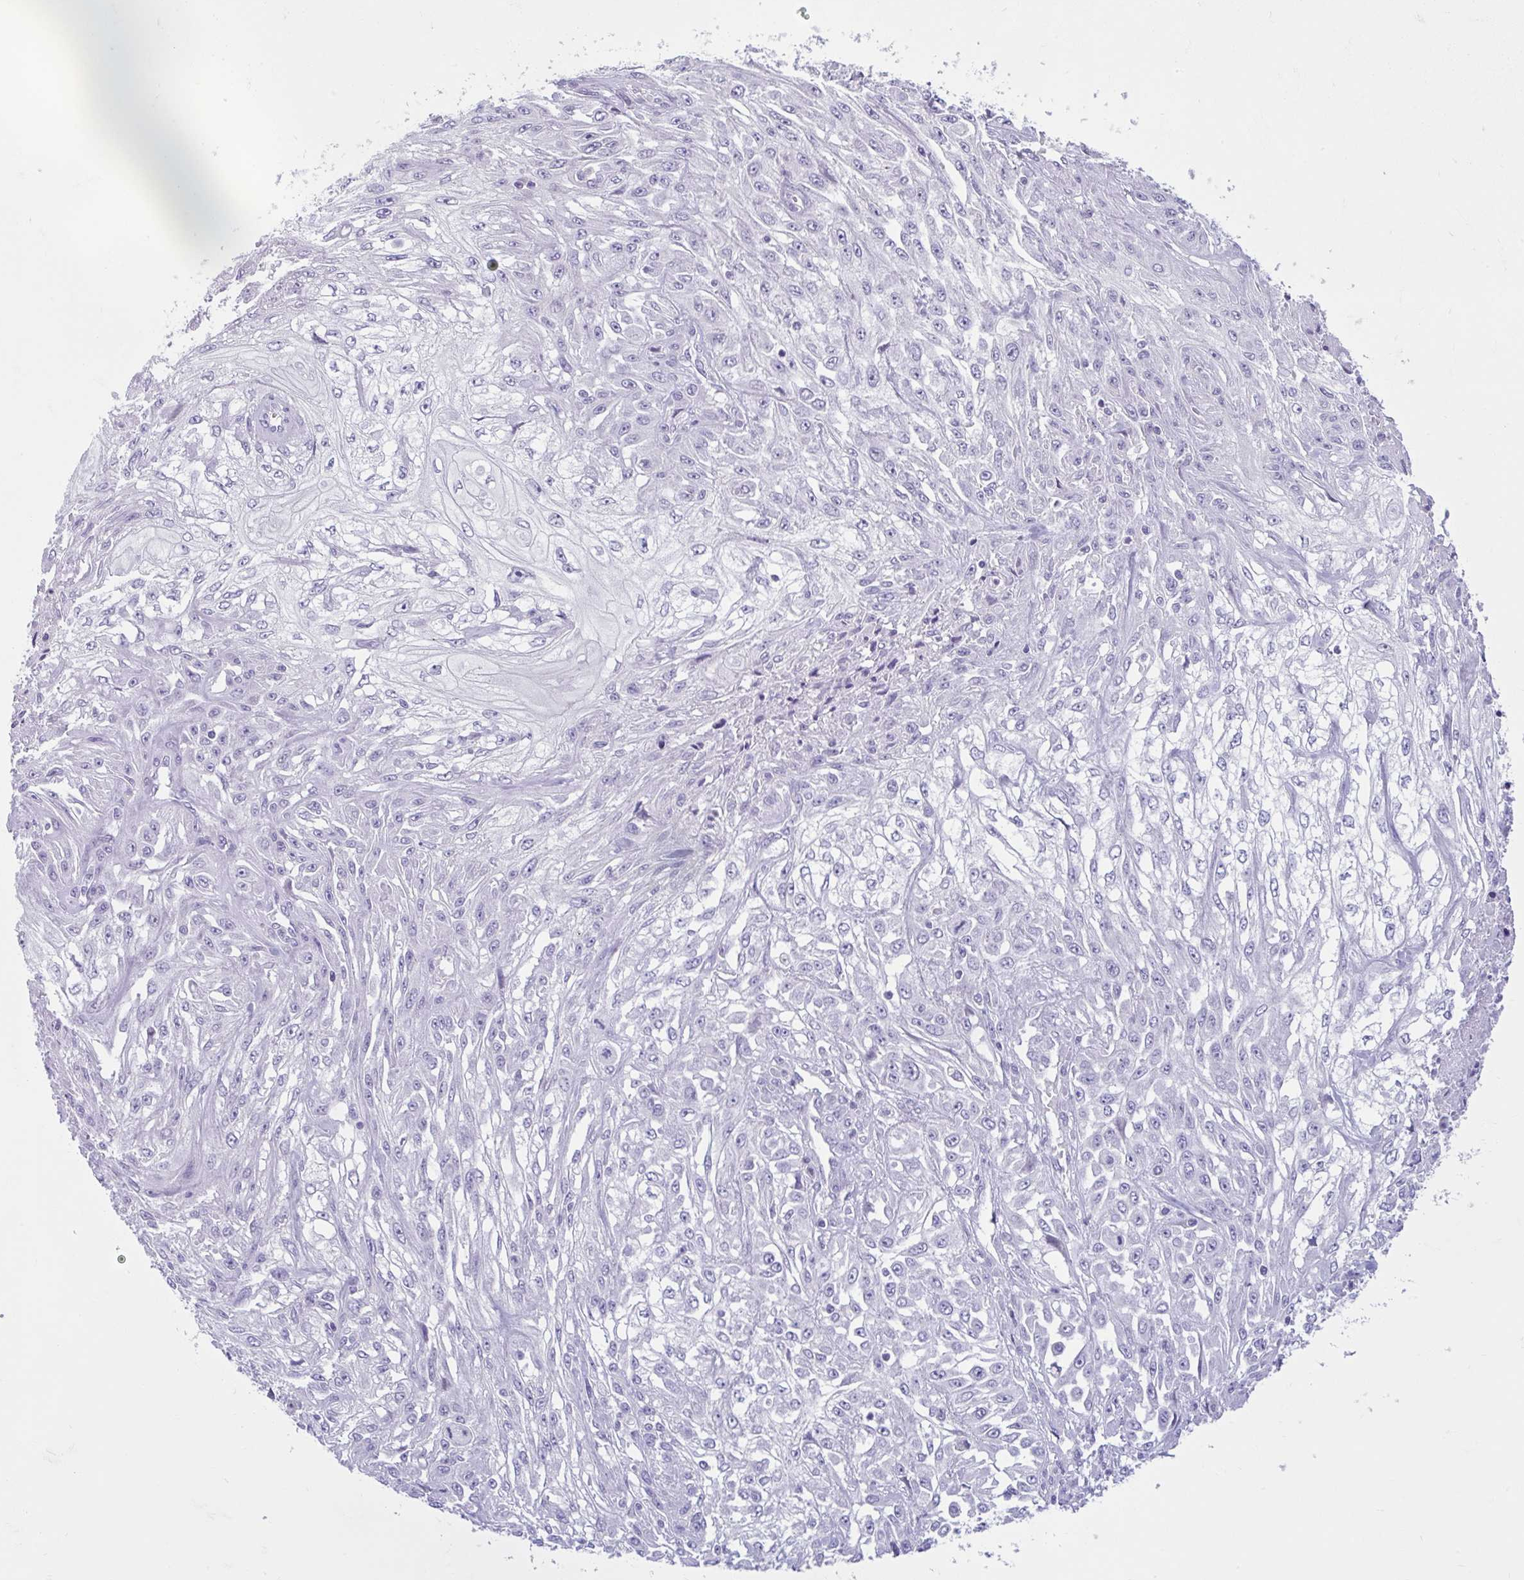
{"staining": {"intensity": "negative", "quantity": "none", "location": "none"}, "tissue": "skin cancer", "cell_type": "Tumor cells", "image_type": "cancer", "snomed": [{"axis": "morphology", "description": "Squamous cell carcinoma, NOS"}, {"axis": "morphology", "description": "Squamous cell carcinoma, metastatic, NOS"}, {"axis": "topography", "description": "Skin"}, {"axis": "topography", "description": "Lymph node"}], "caption": "High power microscopy histopathology image of an immunohistochemistry histopathology image of skin cancer, revealing no significant positivity in tumor cells.", "gene": "FAM153A", "patient": {"sex": "male", "age": 75}}